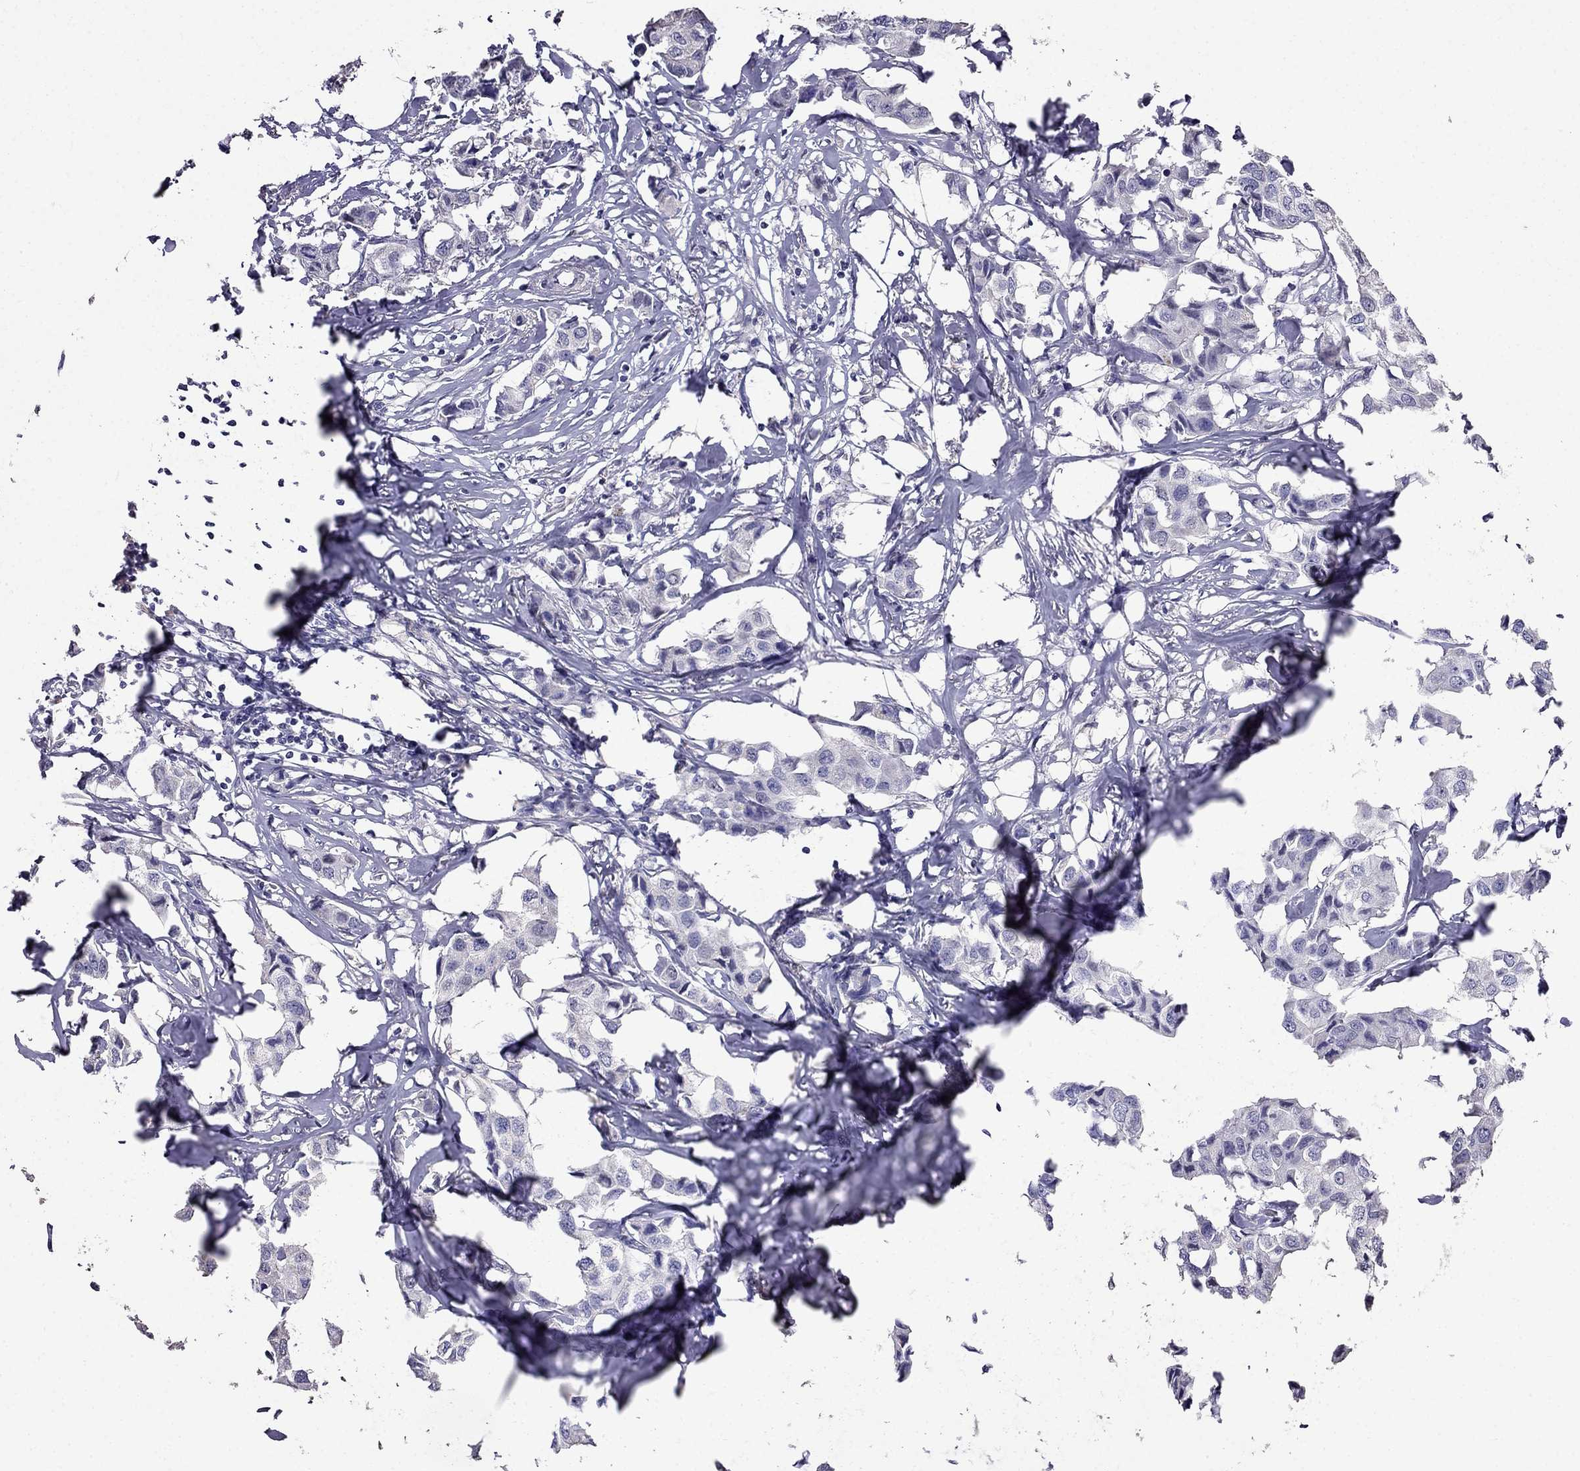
{"staining": {"intensity": "negative", "quantity": "none", "location": "none"}, "tissue": "breast cancer", "cell_type": "Tumor cells", "image_type": "cancer", "snomed": [{"axis": "morphology", "description": "Duct carcinoma"}, {"axis": "topography", "description": "Breast"}], "caption": "Immunohistochemistry image of human breast intraductal carcinoma stained for a protein (brown), which reveals no staining in tumor cells.", "gene": "AK5", "patient": {"sex": "female", "age": 80}}